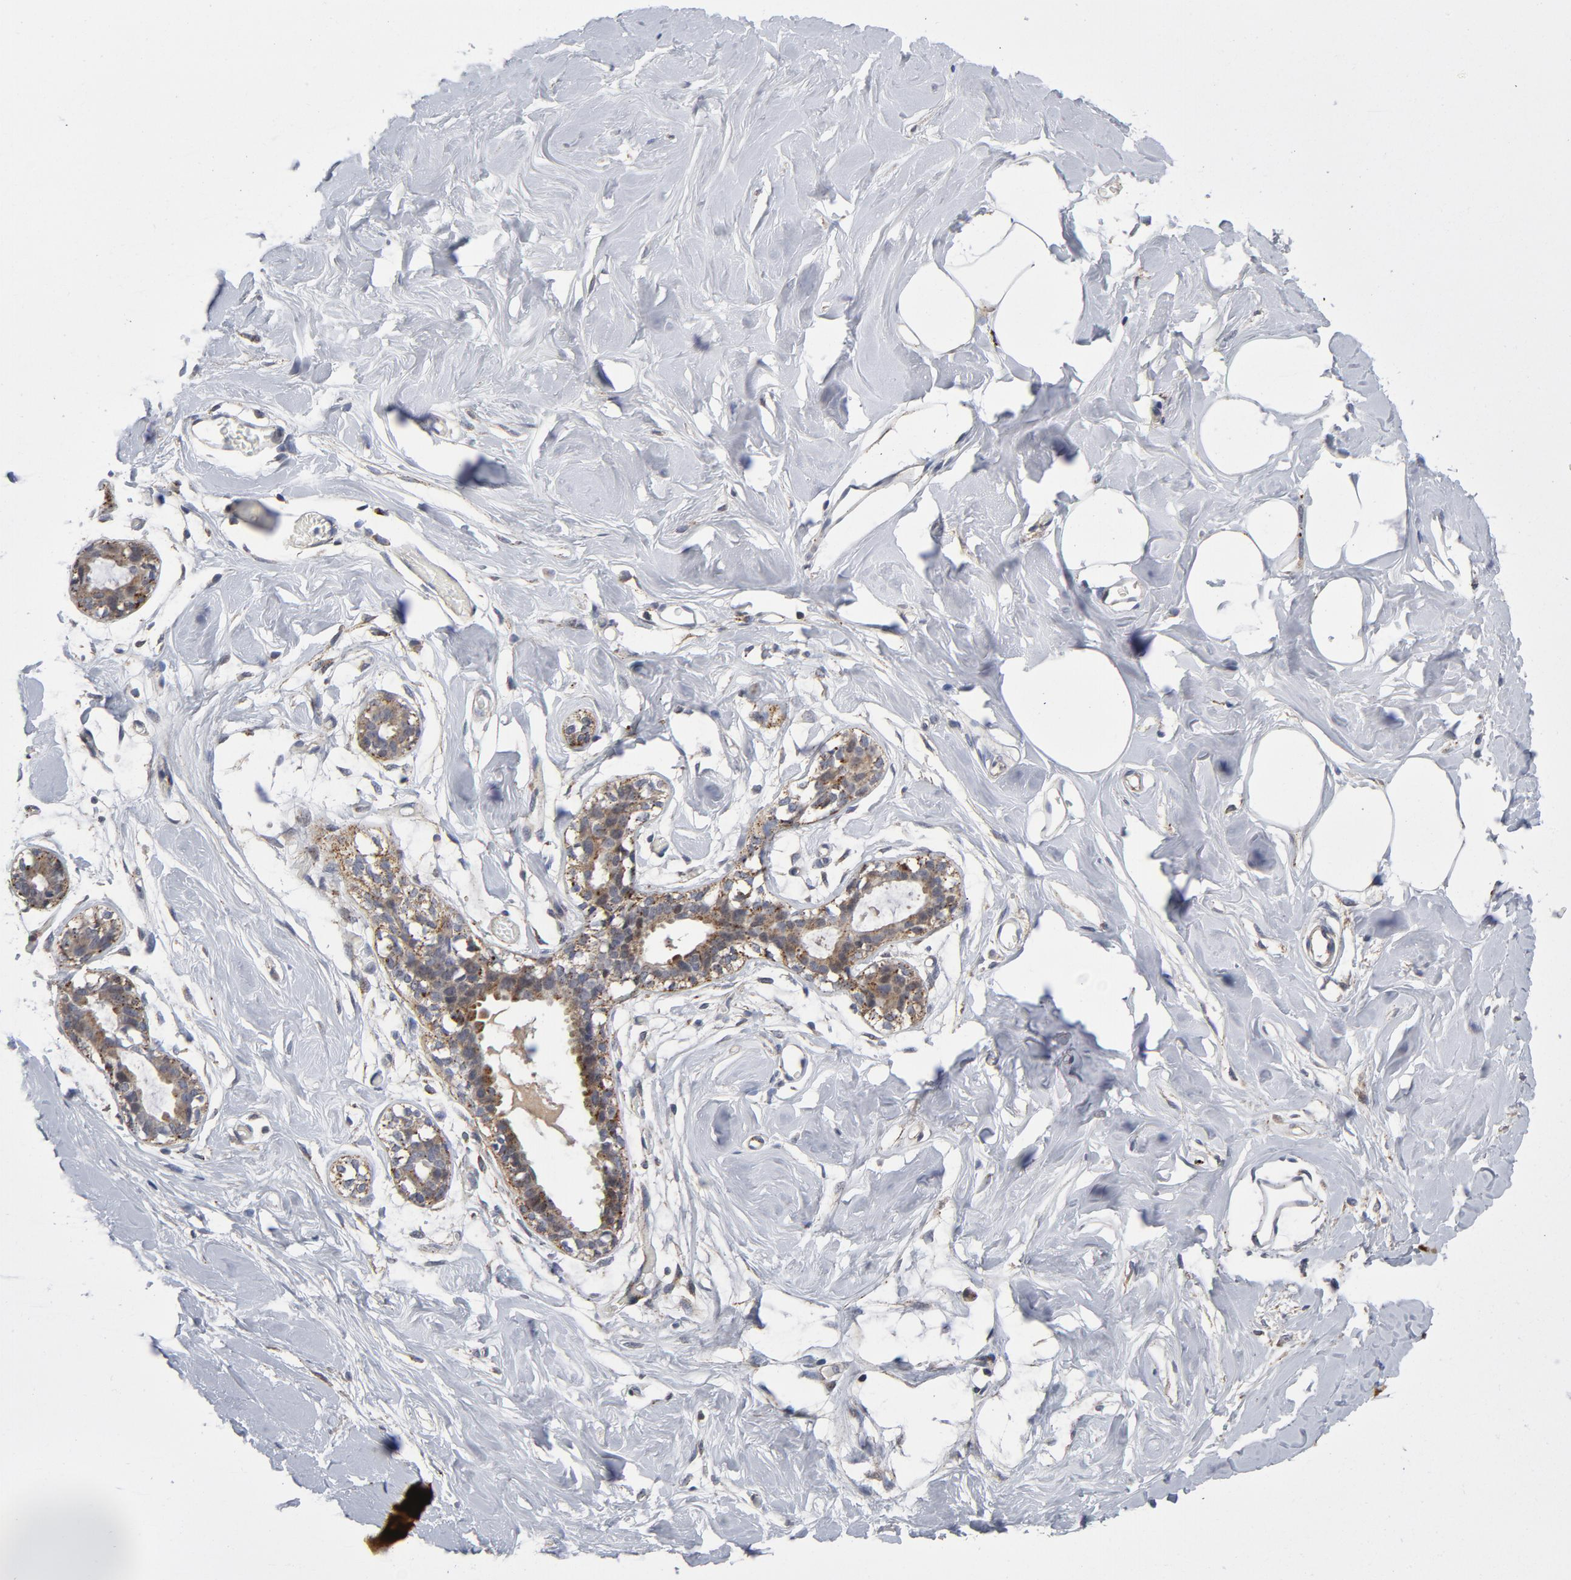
{"staining": {"intensity": "moderate", "quantity": "25%-75%", "location": "cytoplasmic/membranous"}, "tissue": "breast", "cell_type": "Adipocytes", "image_type": "normal", "snomed": [{"axis": "morphology", "description": "Normal tissue, NOS"}, {"axis": "topography", "description": "Breast"}, {"axis": "topography", "description": "Adipose tissue"}], "caption": "Adipocytes demonstrate medium levels of moderate cytoplasmic/membranous positivity in approximately 25%-75% of cells in benign breast. (Stains: DAB in brown, nuclei in blue, Microscopy: brightfield microscopy at high magnification).", "gene": "AKT2", "patient": {"sex": "female", "age": 25}}